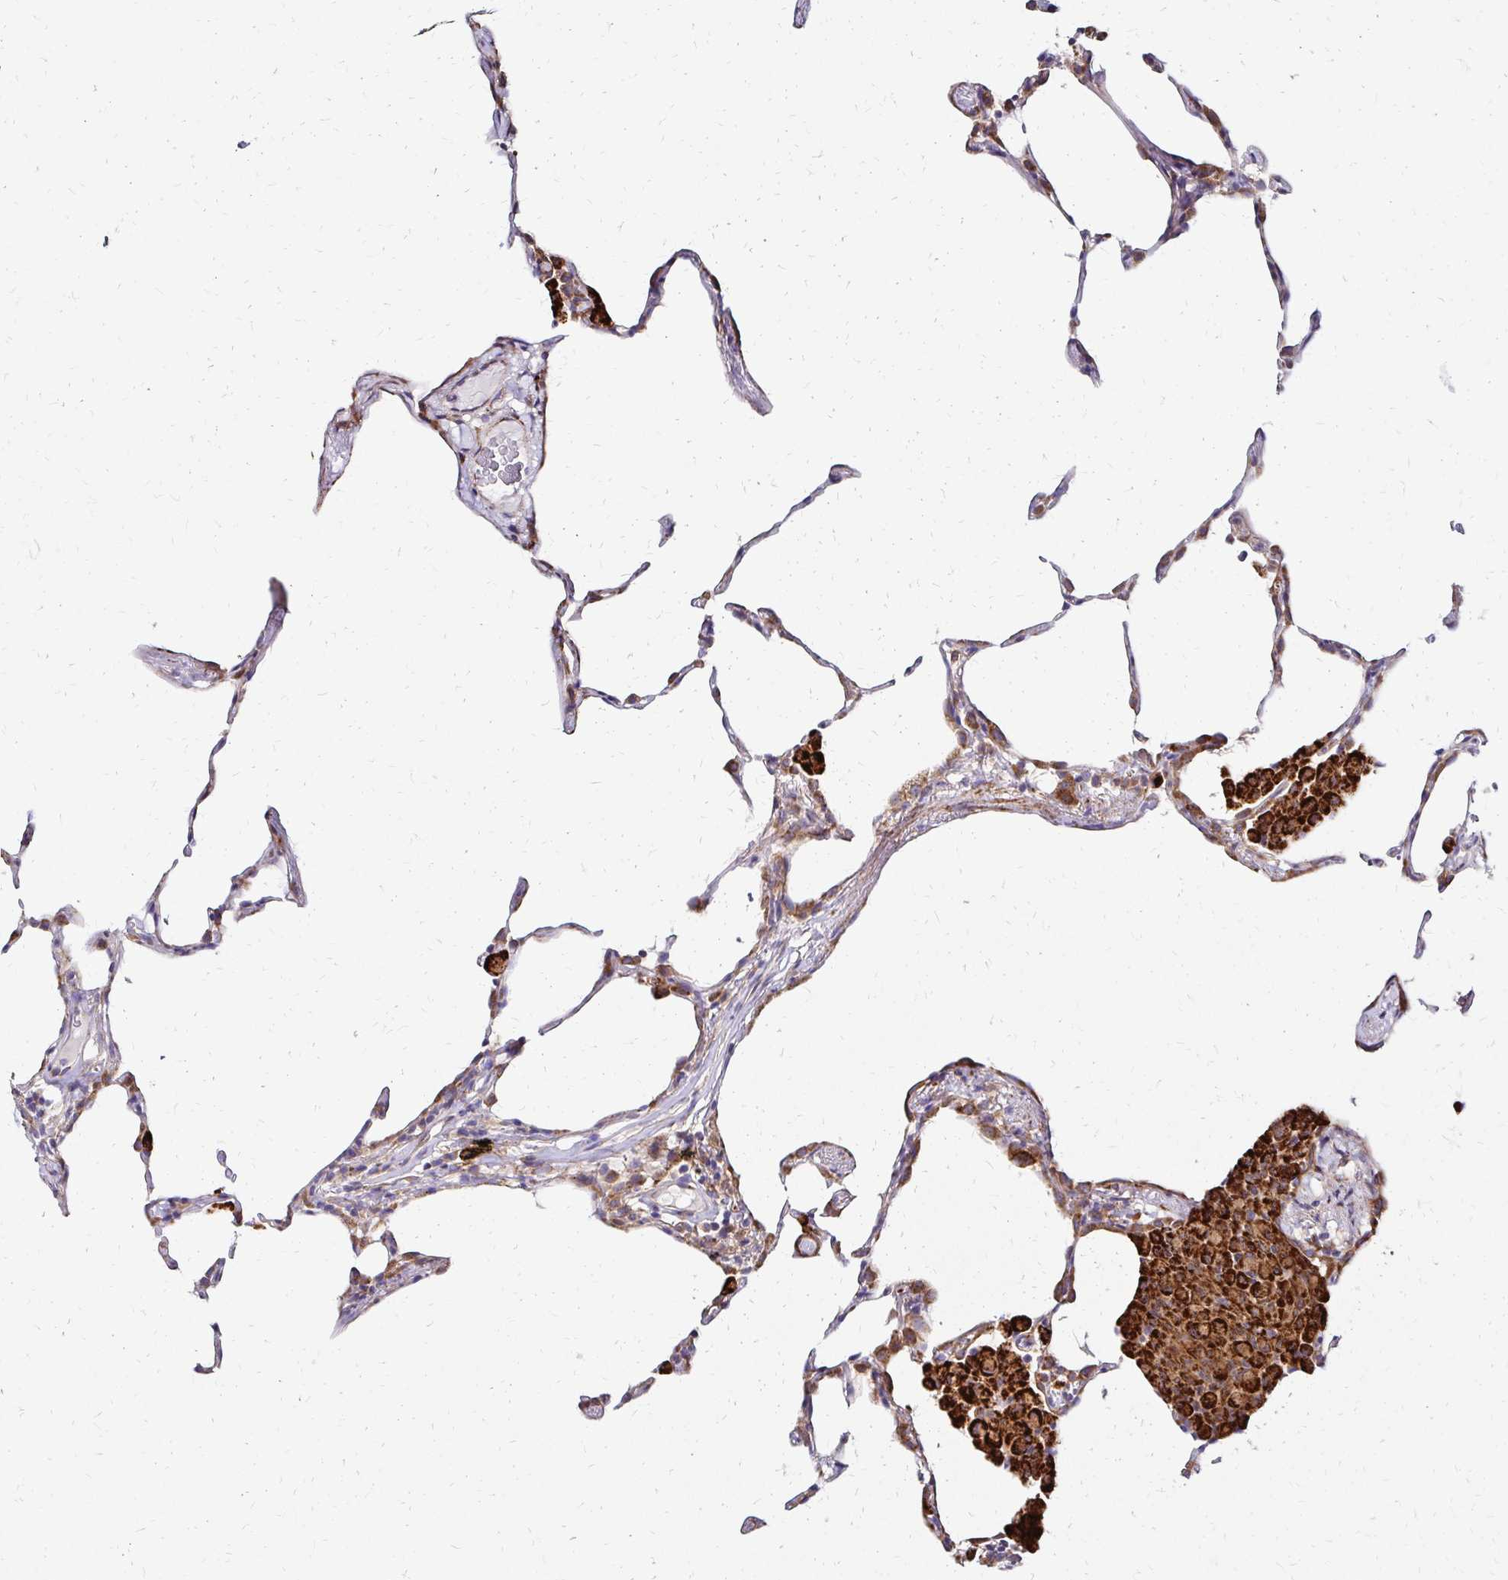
{"staining": {"intensity": "weak", "quantity": "<25%", "location": "cytoplasmic/membranous"}, "tissue": "lung", "cell_type": "Alveolar cells", "image_type": "normal", "snomed": [{"axis": "morphology", "description": "Normal tissue, NOS"}, {"axis": "topography", "description": "Lung"}], "caption": "There is no significant positivity in alveolar cells of lung. The staining is performed using DAB (3,3'-diaminobenzidine) brown chromogen with nuclei counter-stained in using hematoxylin.", "gene": "IDUA", "patient": {"sex": "female", "age": 57}}